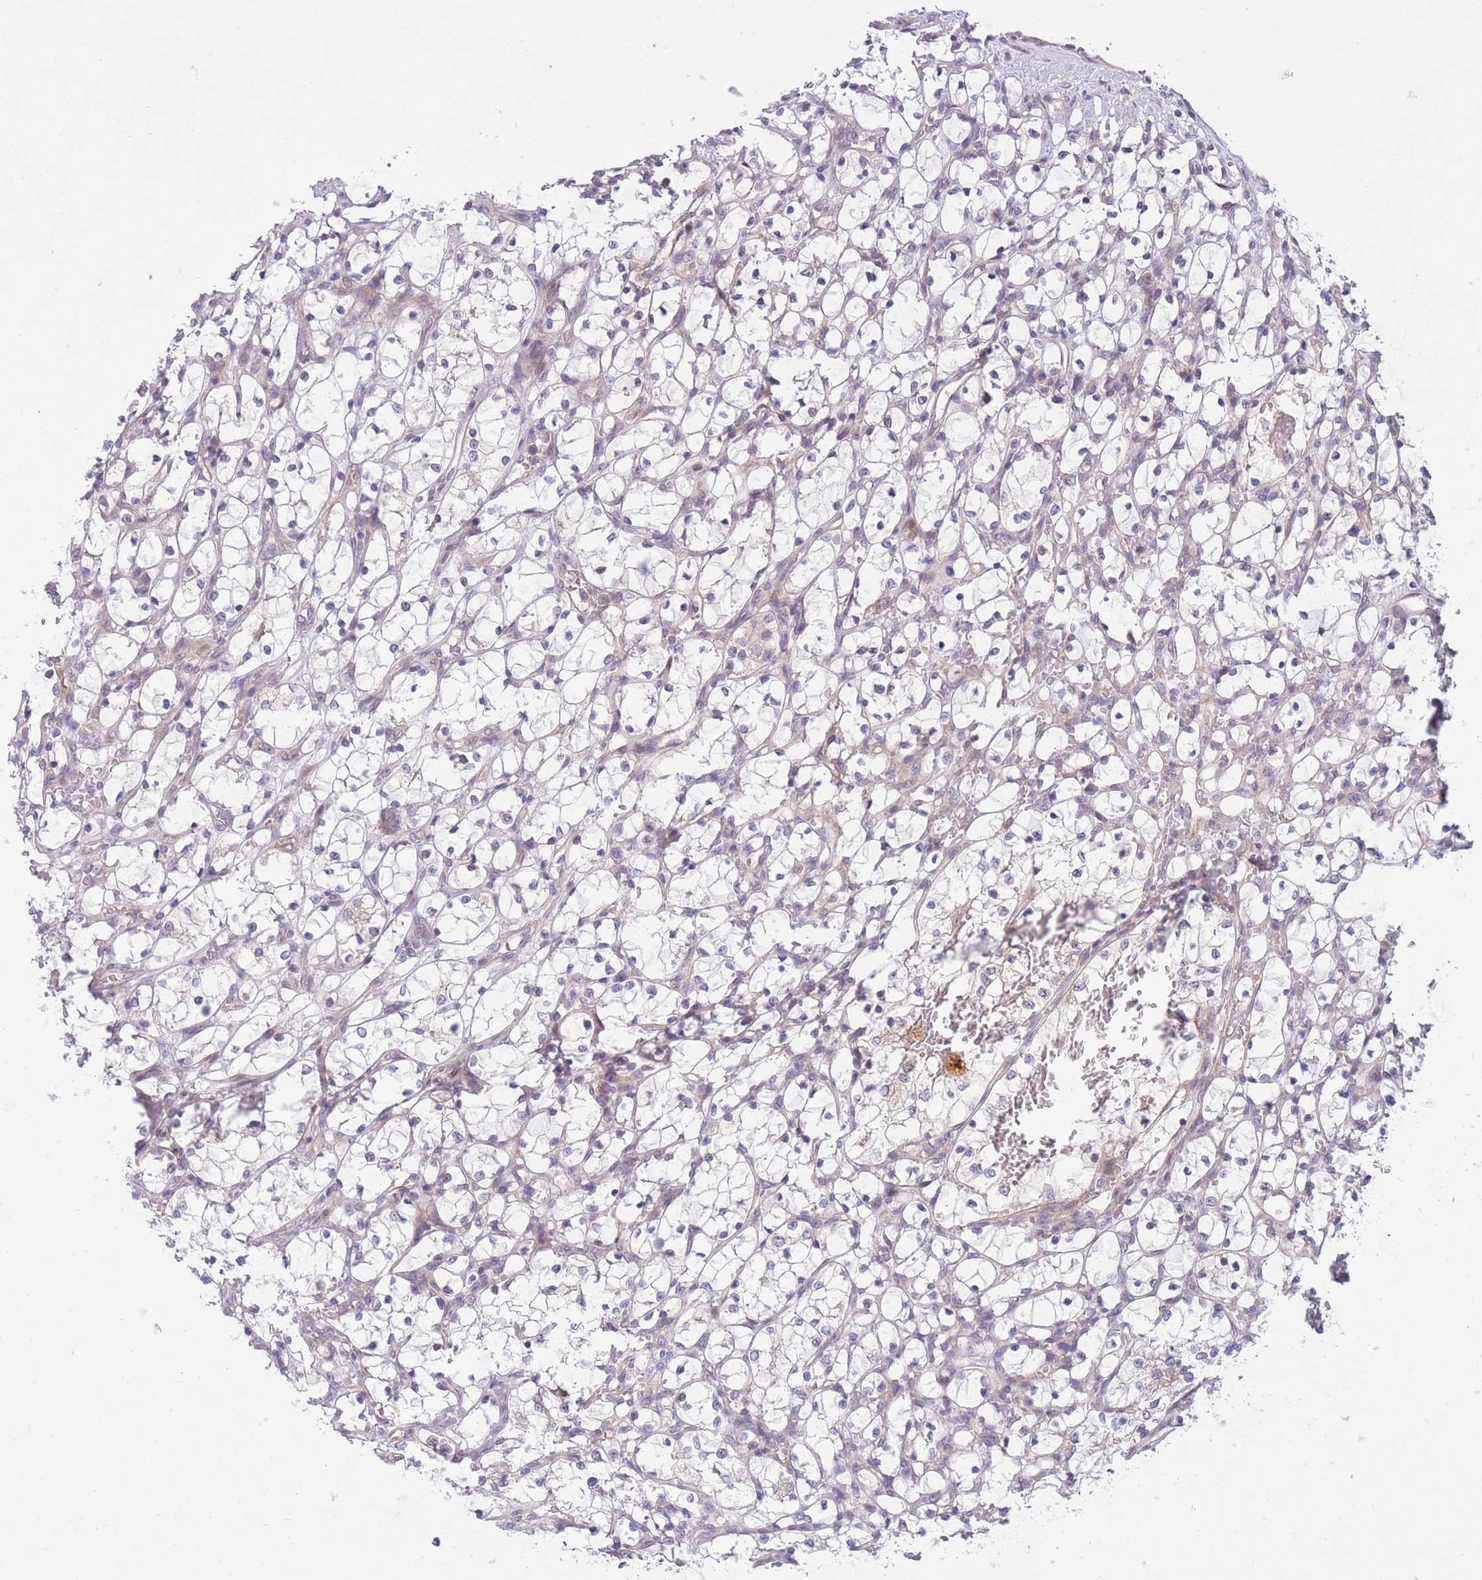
{"staining": {"intensity": "negative", "quantity": "none", "location": "none"}, "tissue": "renal cancer", "cell_type": "Tumor cells", "image_type": "cancer", "snomed": [{"axis": "morphology", "description": "Adenocarcinoma, NOS"}, {"axis": "topography", "description": "Kidney"}], "caption": "An IHC photomicrograph of renal cancer (adenocarcinoma) is shown. There is no staining in tumor cells of renal cancer (adenocarcinoma).", "gene": "CDC25B", "patient": {"sex": "female", "age": 69}}